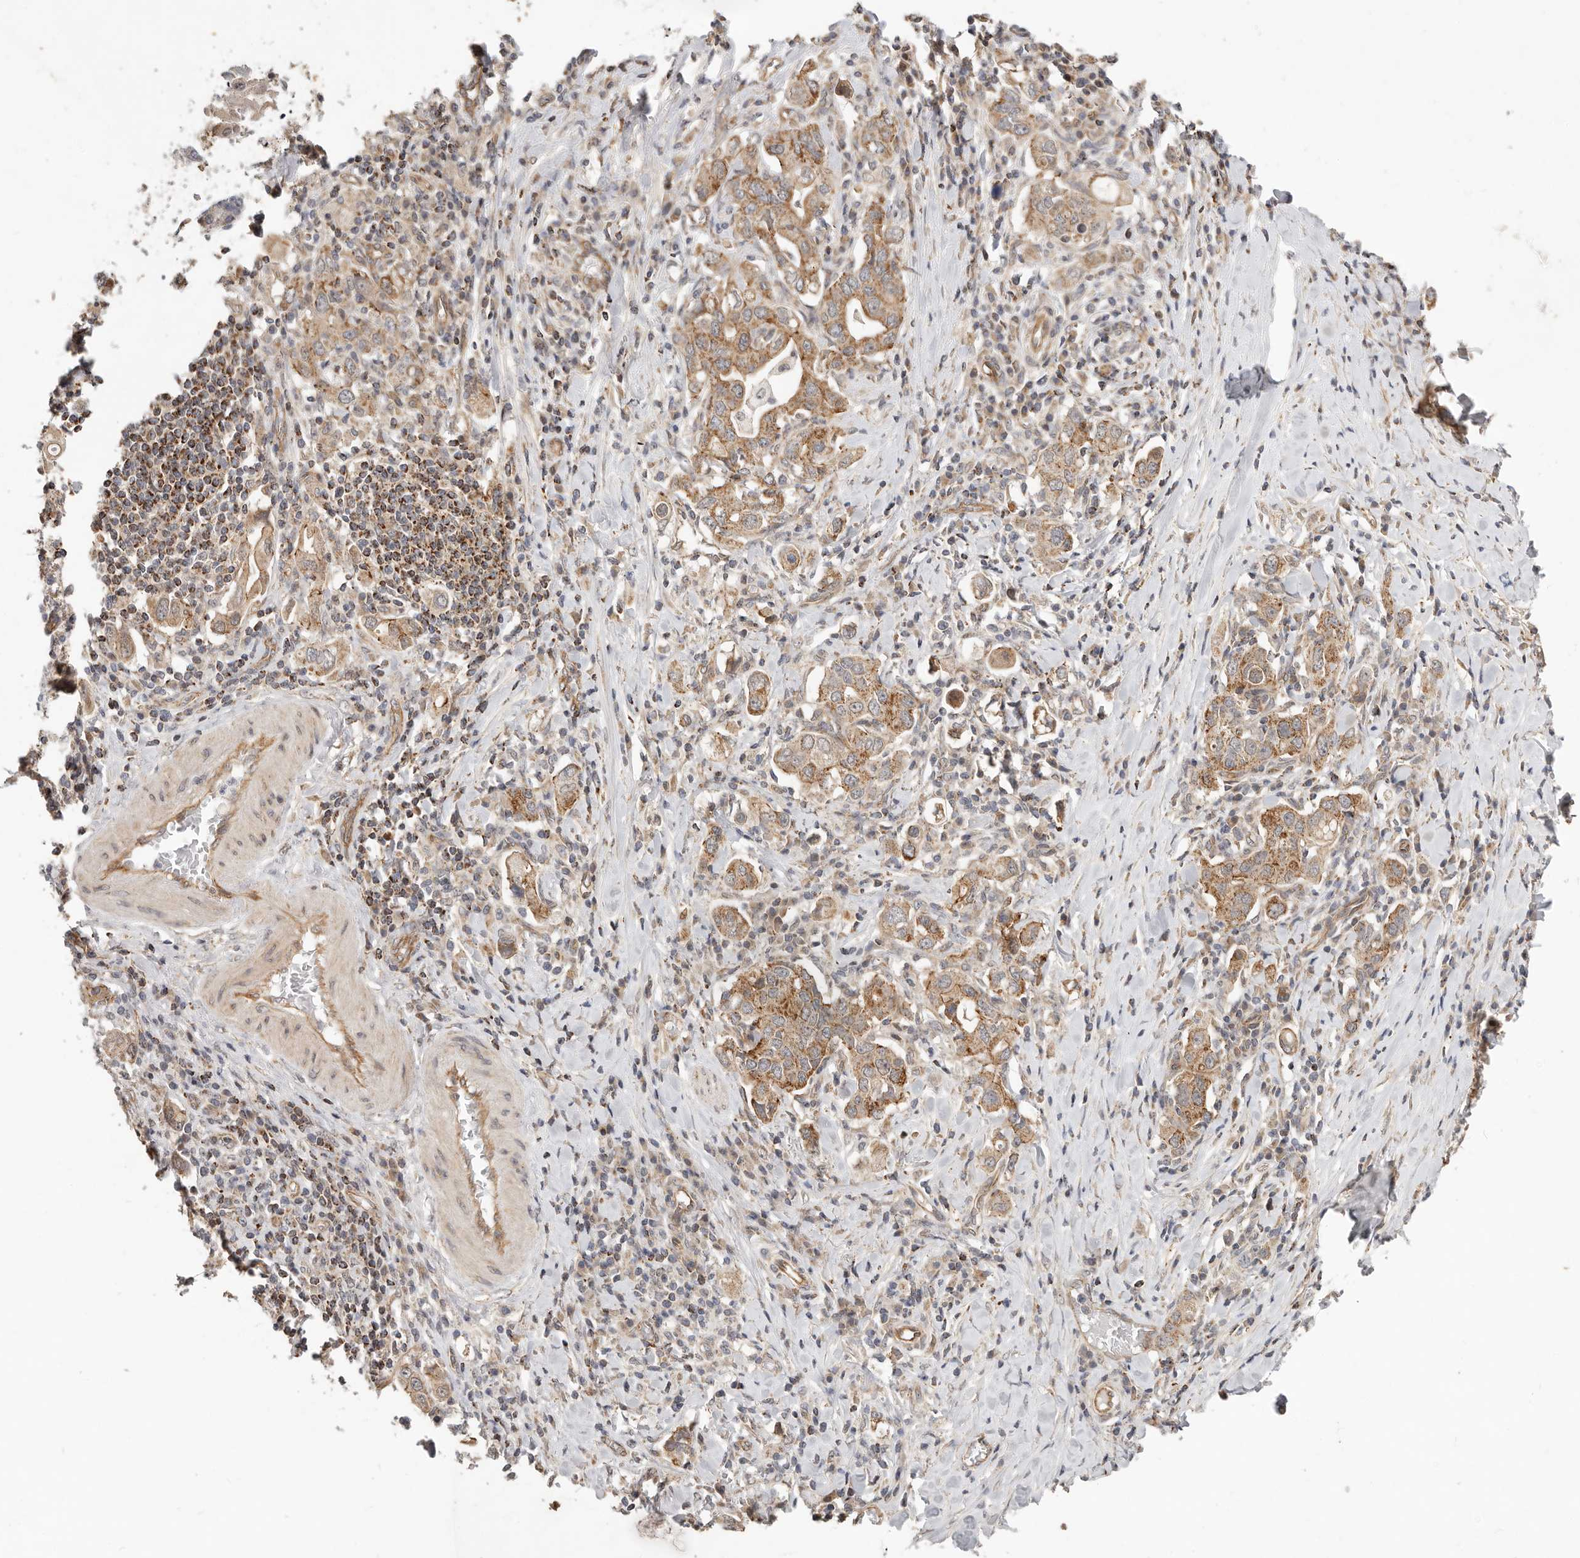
{"staining": {"intensity": "moderate", "quantity": ">75%", "location": "cytoplasmic/membranous"}, "tissue": "stomach cancer", "cell_type": "Tumor cells", "image_type": "cancer", "snomed": [{"axis": "morphology", "description": "Adenocarcinoma, NOS"}, {"axis": "topography", "description": "Stomach, upper"}], "caption": "Human stomach adenocarcinoma stained with a brown dye displays moderate cytoplasmic/membranous positive staining in about >75% of tumor cells.", "gene": "USP49", "patient": {"sex": "male", "age": 62}}